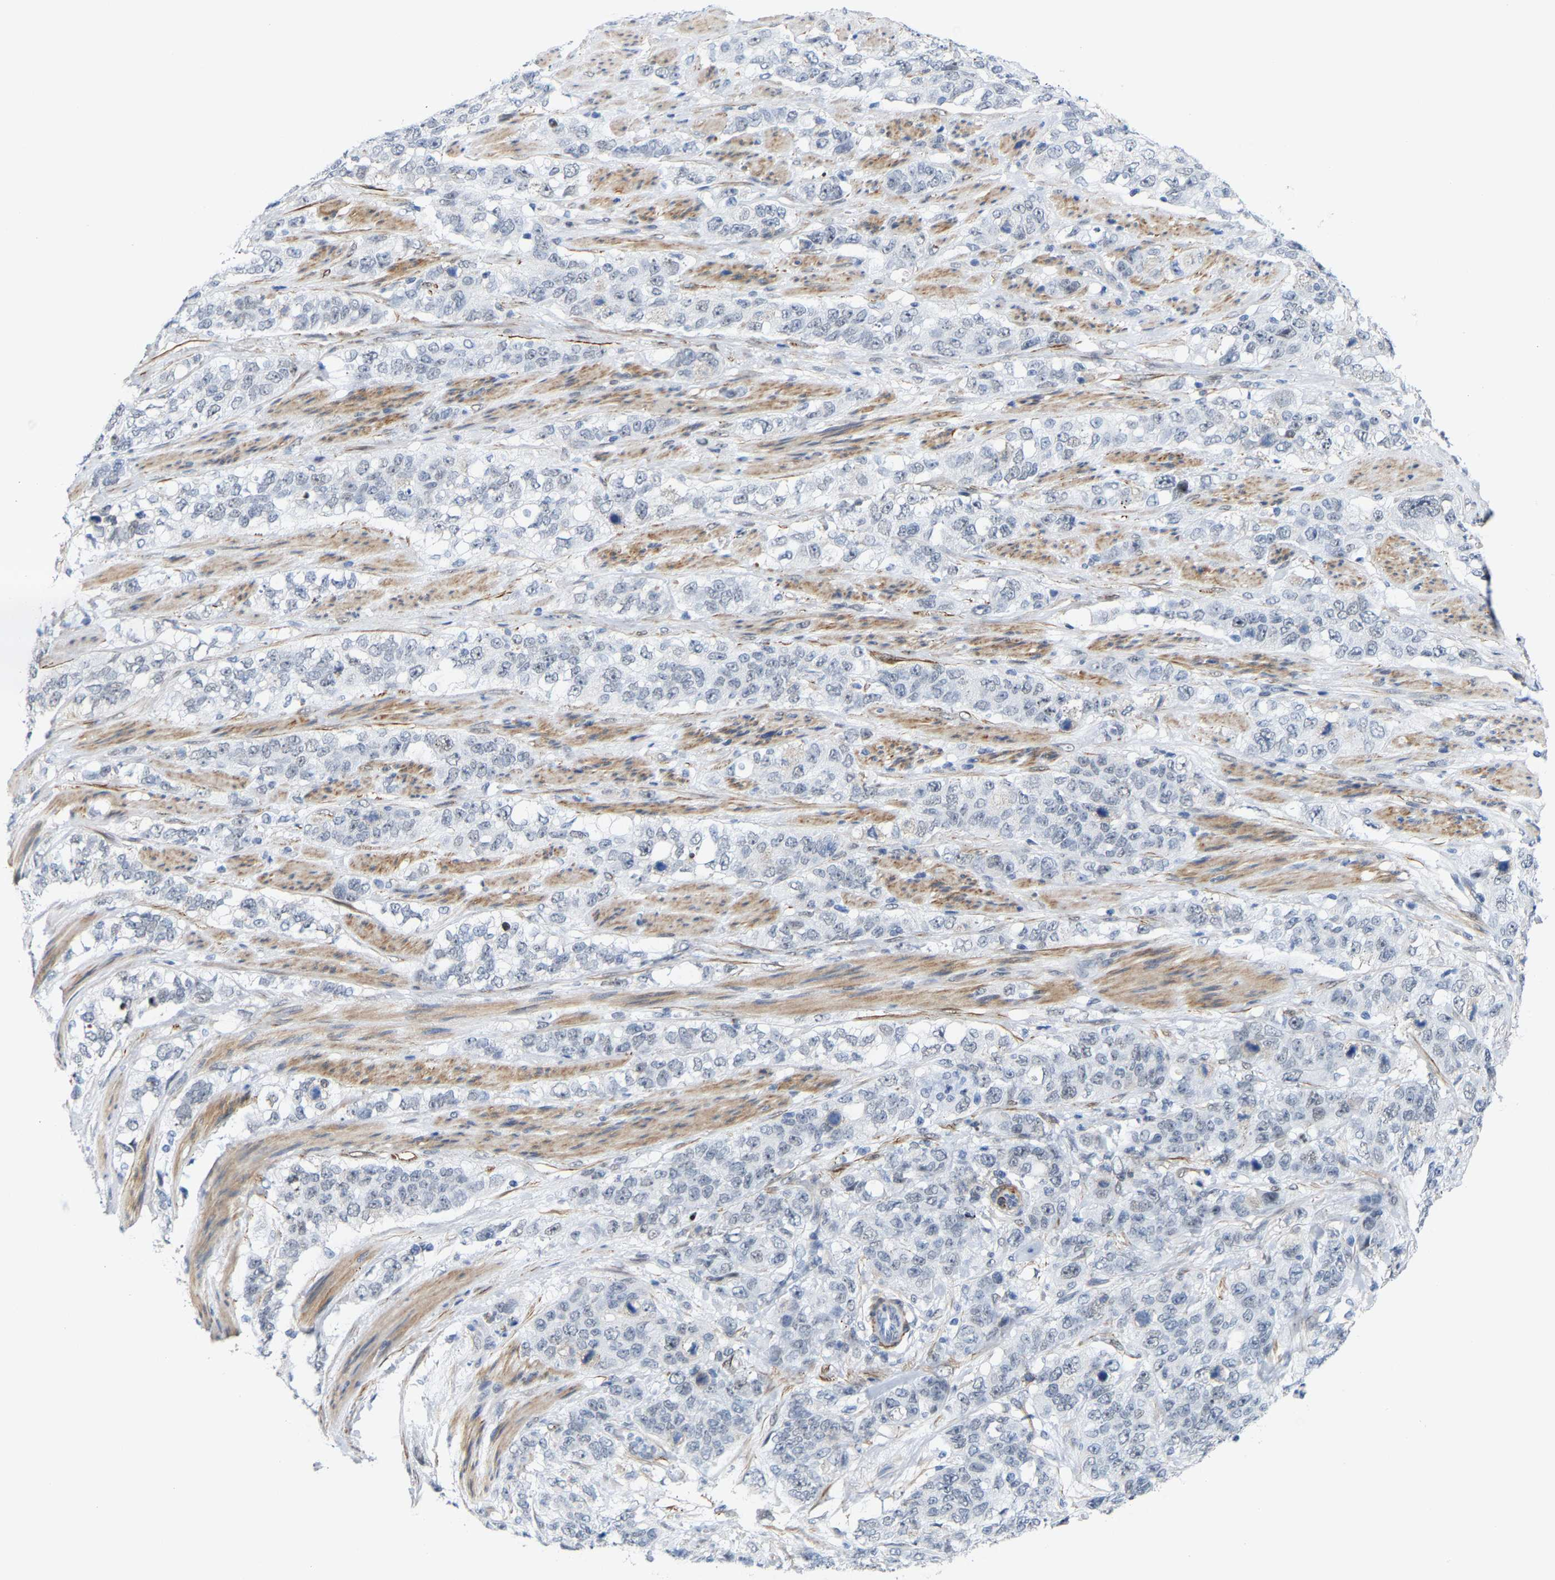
{"staining": {"intensity": "negative", "quantity": "none", "location": "none"}, "tissue": "stomach cancer", "cell_type": "Tumor cells", "image_type": "cancer", "snomed": [{"axis": "morphology", "description": "Adenocarcinoma, NOS"}, {"axis": "topography", "description": "Stomach"}], "caption": "A histopathology image of stomach cancer (adenocarcinoma) stained for a protein shows no brown staining in tumor cells.", "gene": "FAM180A", "patient": {"sex": "male", "age": 48}}